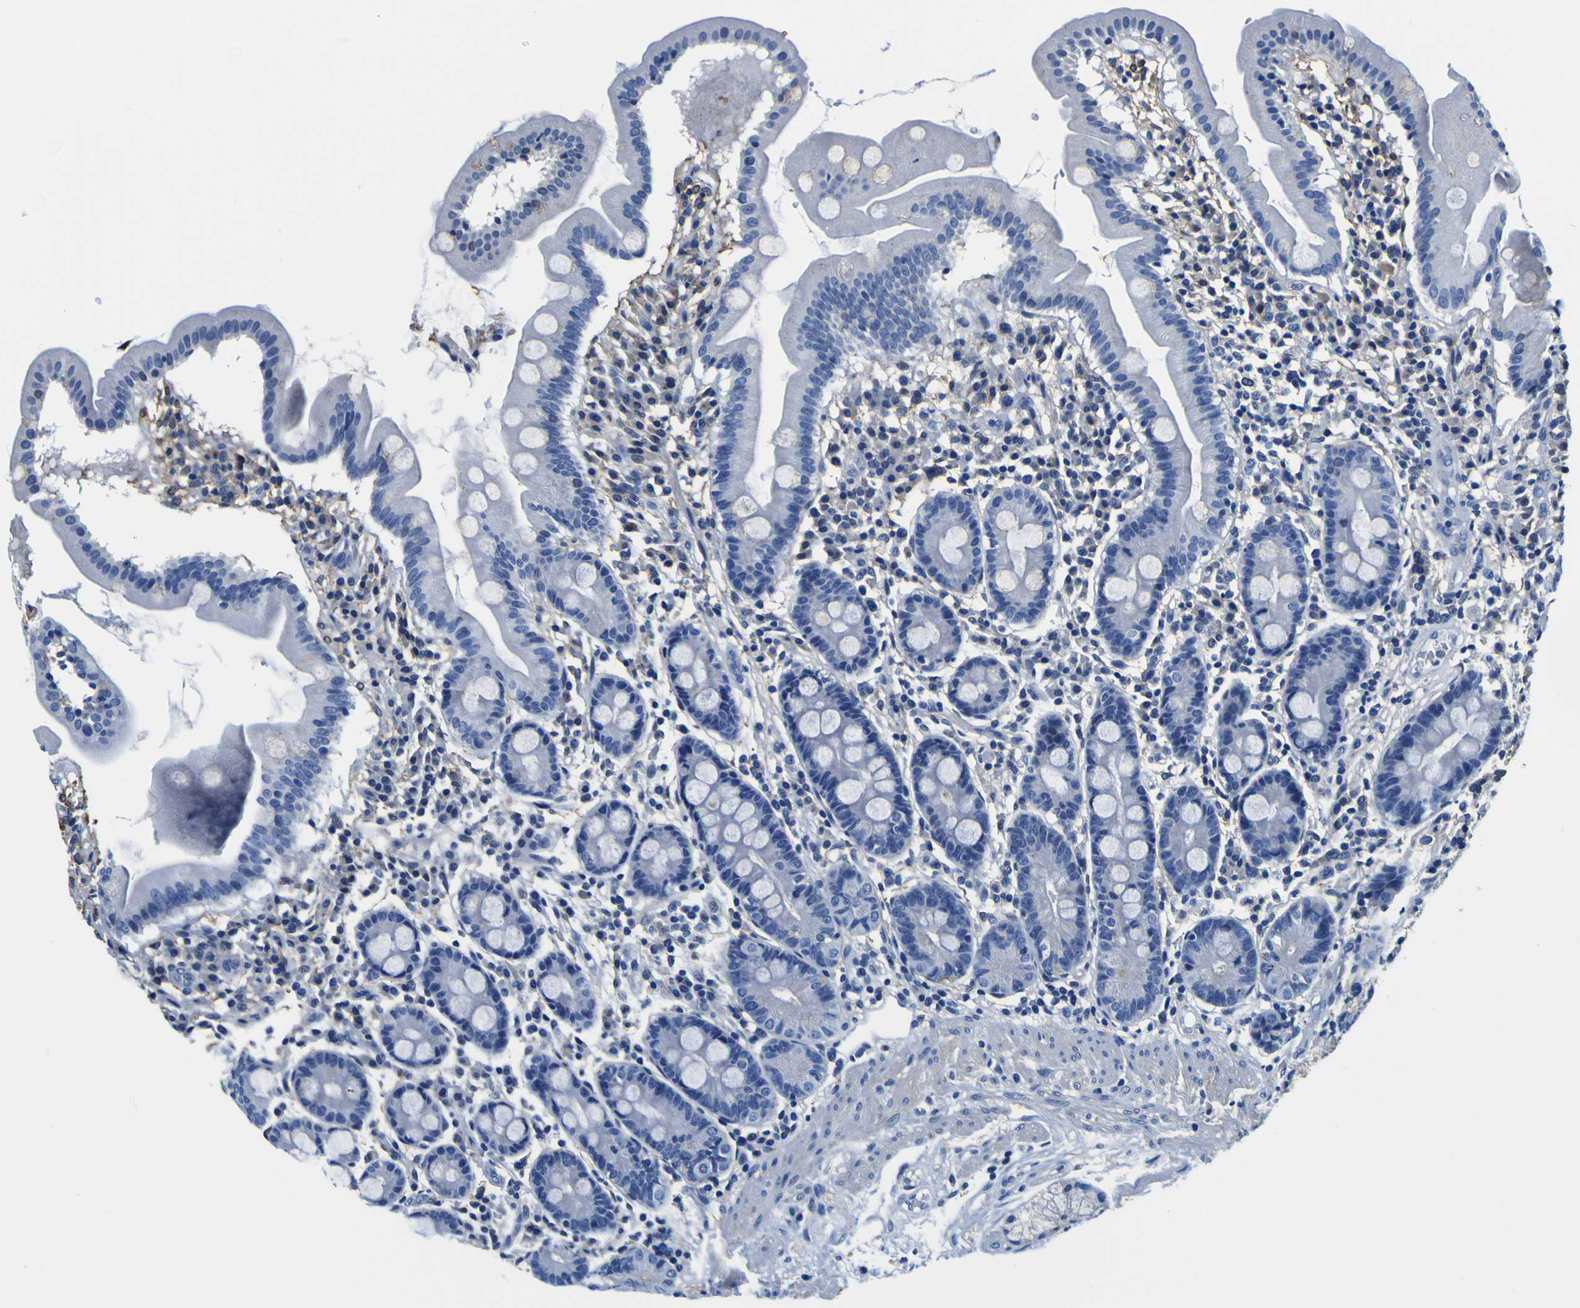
{"staining": {"intensity": "negative", "quantity": "none", "location": "none"}, "tissue": "duodenum", "cell_type": "Glandular cells", "image_type": "normal", "snomed": [{"axis": "morphology", "description": "Normal tissue, NOS"}, {"axis": "topography", "description": "Duodenum"}], "caption": "This is a photomicrograph of immunohistochemistry (IHC) staining of benign duodenum, which shows no positivity in glandular cells. The staining was performed using DAB (3,3'-diaminobenzidine) to visualize the protein expression in brown, while the nuclei were stained in blue with hematoxylin (Magnification: 20x).", "gene": "PXDN", "patient": {"sex": "male", "age": 50}}